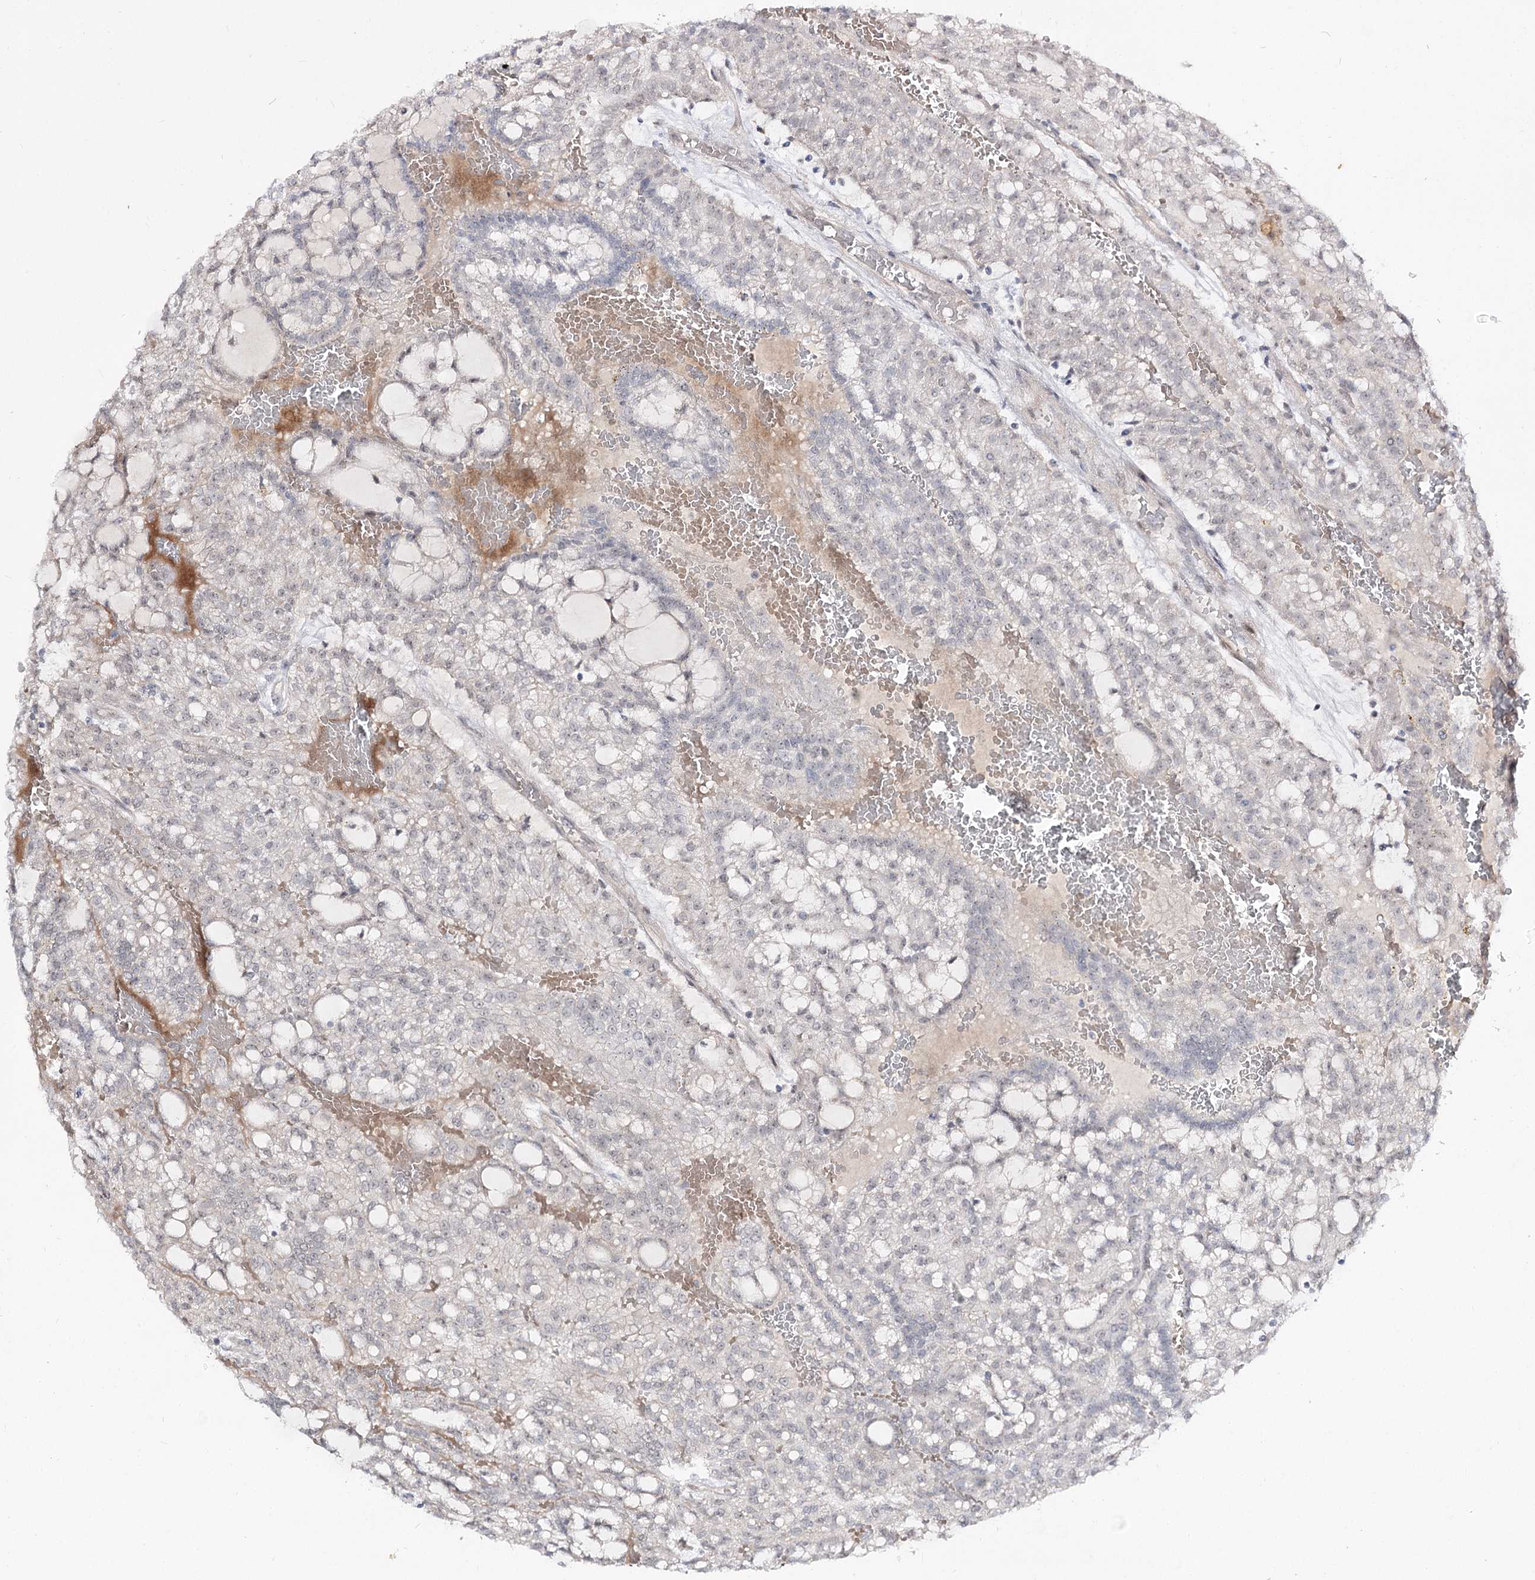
{"staining": {"intensity": "negative", "quantity": "none", "location": "none"}, "tissue": "renal cancer", "cell_type": "Tumor cells", "image_type": "cancer", "snomed": [{"axis": "morphology", "description": "Adenocarcinoma, NOS"}, {"axis": "topography", "description": "Kidney"}], "caption": "This is a micrograph of IHC staining of renal cancer (adenocarcinoma), which shows no staining in tumor cells.", "gene": "RRP9", "patient": {"sex": "male", "age": 63}}